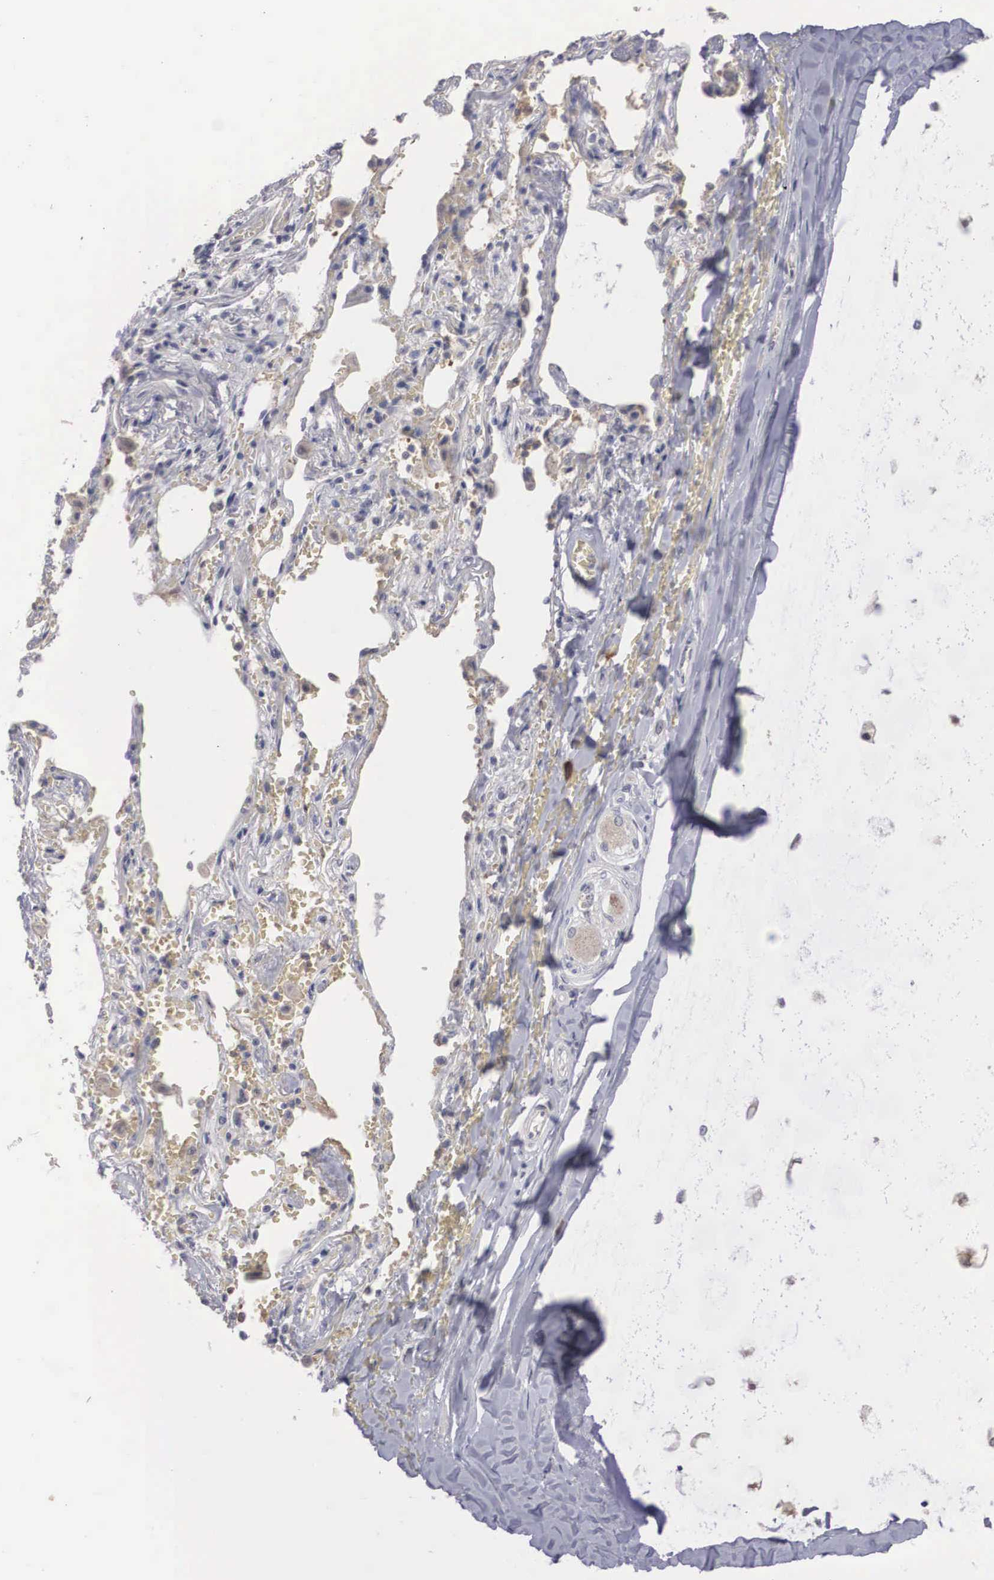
{"staining": {"intensity": "negative", "quantity": "none", "location": "none"}, "tissue": "adipose tissue", "cell_type": "Adipocytes", "image_type": "normal", "snomed": [{"axis": "morphology", "description": "Normal tissue, NOS"}, {"axis": "topography", "description": "Cartilage tissue"}, {"axis": "topography", "description": "Lung"}], "caption": "The immunohistochemistry photomicrograph has no significant expression in adipocytes of adipose tissue.", "gene": "AMN", "patient": {"sex": "male", "age": 65}}